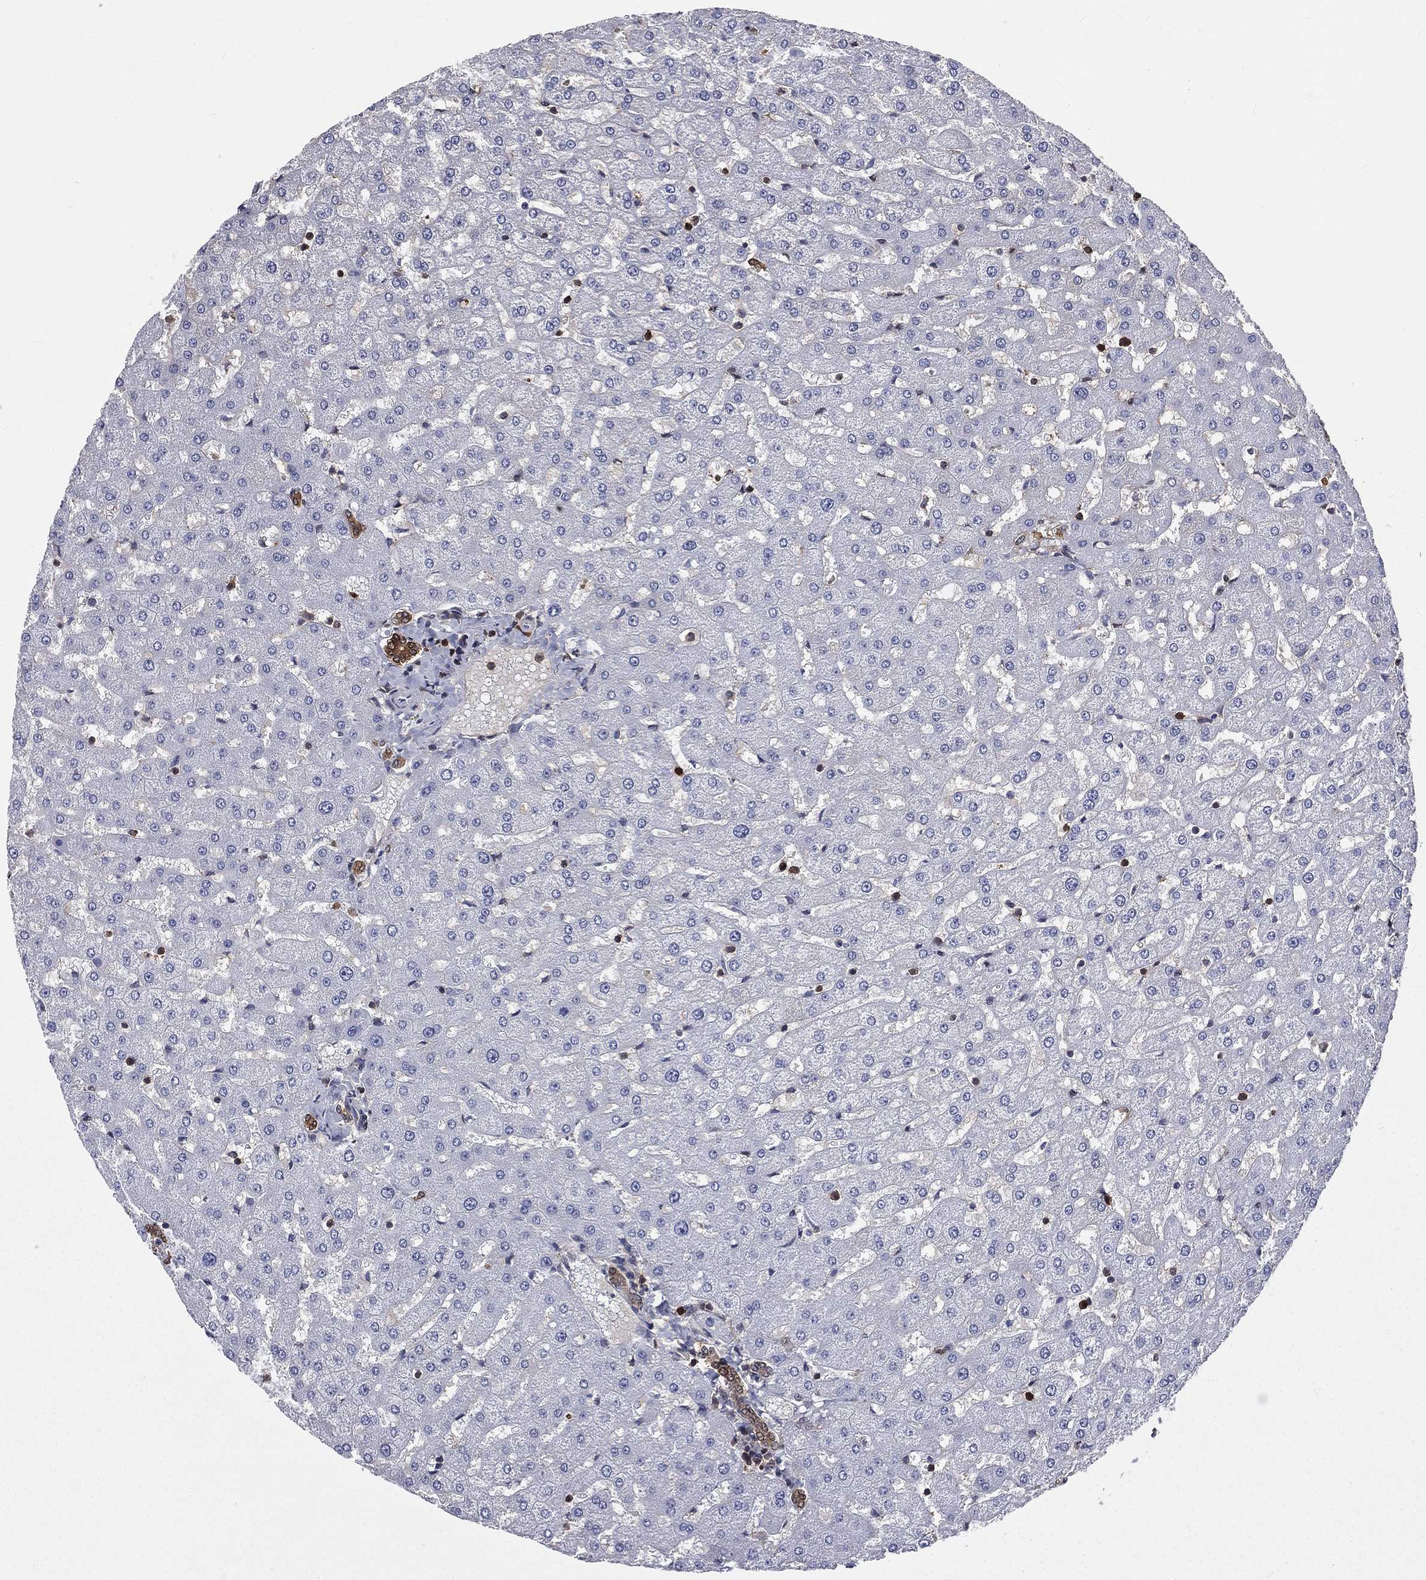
{"staining": {"intensity": "moderate", "quantity": ">75%", "location": "cytoplasmic/membranous"}, "tissue": "liver", "cell_type": "Cholangiocytes", "image_type": "normal", "snomed": [{"axis": "morphology", "description": "Normal tissue, NOS"}, {"axis": "topography", "description": "Liver"}], "caption": "DAB immunohistochemical staining of unremarkable human liver displays moderate cytoplasmic/membranous protein expression in about >75% of cholangiocytes. (DAB (3,3'-diaminobenzidine) = brown stain, brightfield microscopy at high magnification).", "gene": "TBC1D2", "patient": {"sex": "female", "age": 50}}